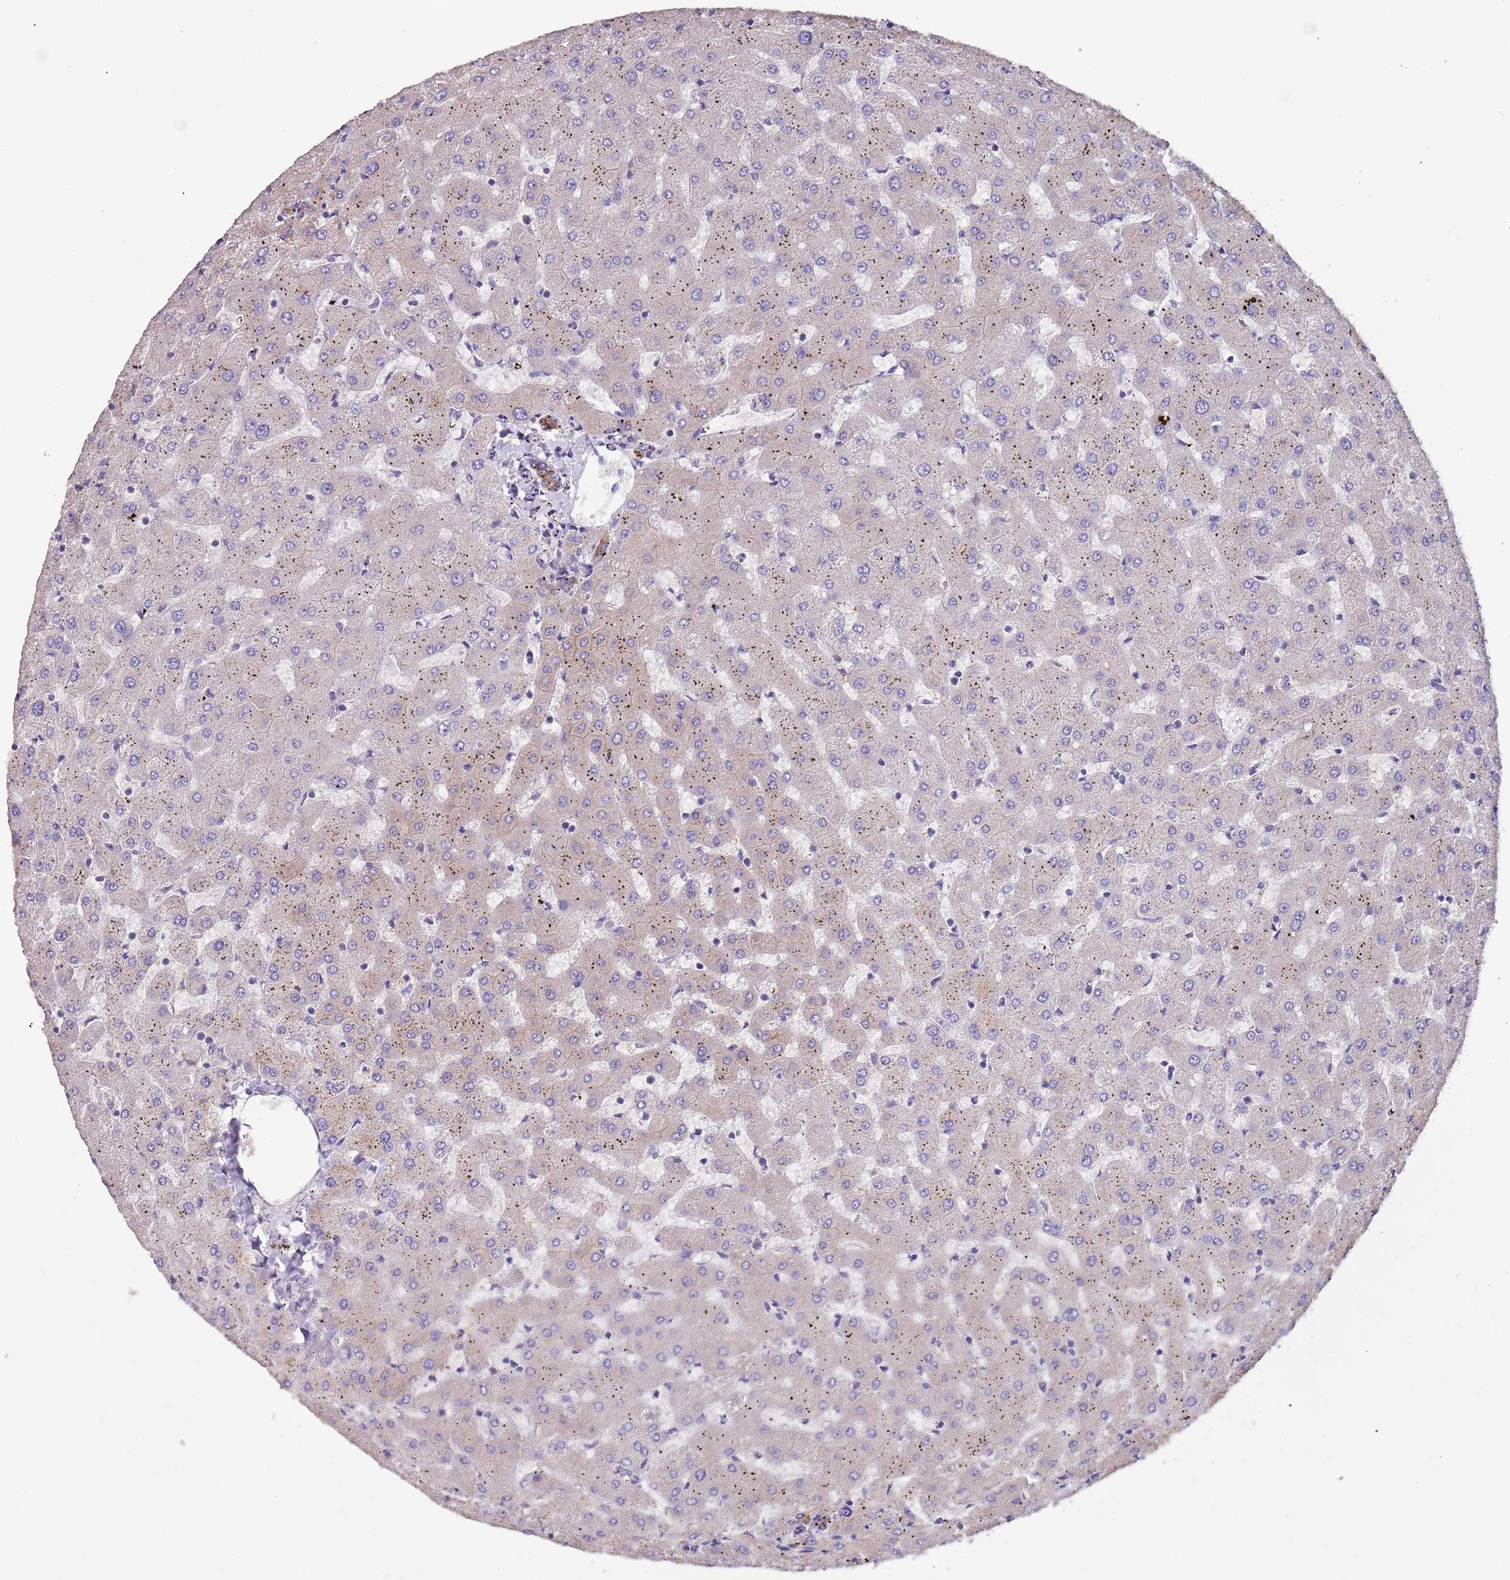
{"staining": {"intensity": "negative", "quantity": "none", "location": "none"}, "tissue": "liver", "cell_type": "Cholangiocytes", "image_type": "normal", "snomed": [{"axis": "morphology", "description": "Normal tissue, NOS"}, {"axis": "topography", "description": "Liver"}], "caption": "Micrograph shows no significant protein expression in cholangiocytes of unremarkable liver.", "gene": "LAMB4", "patient": {"sex": "female", "age": 63}}